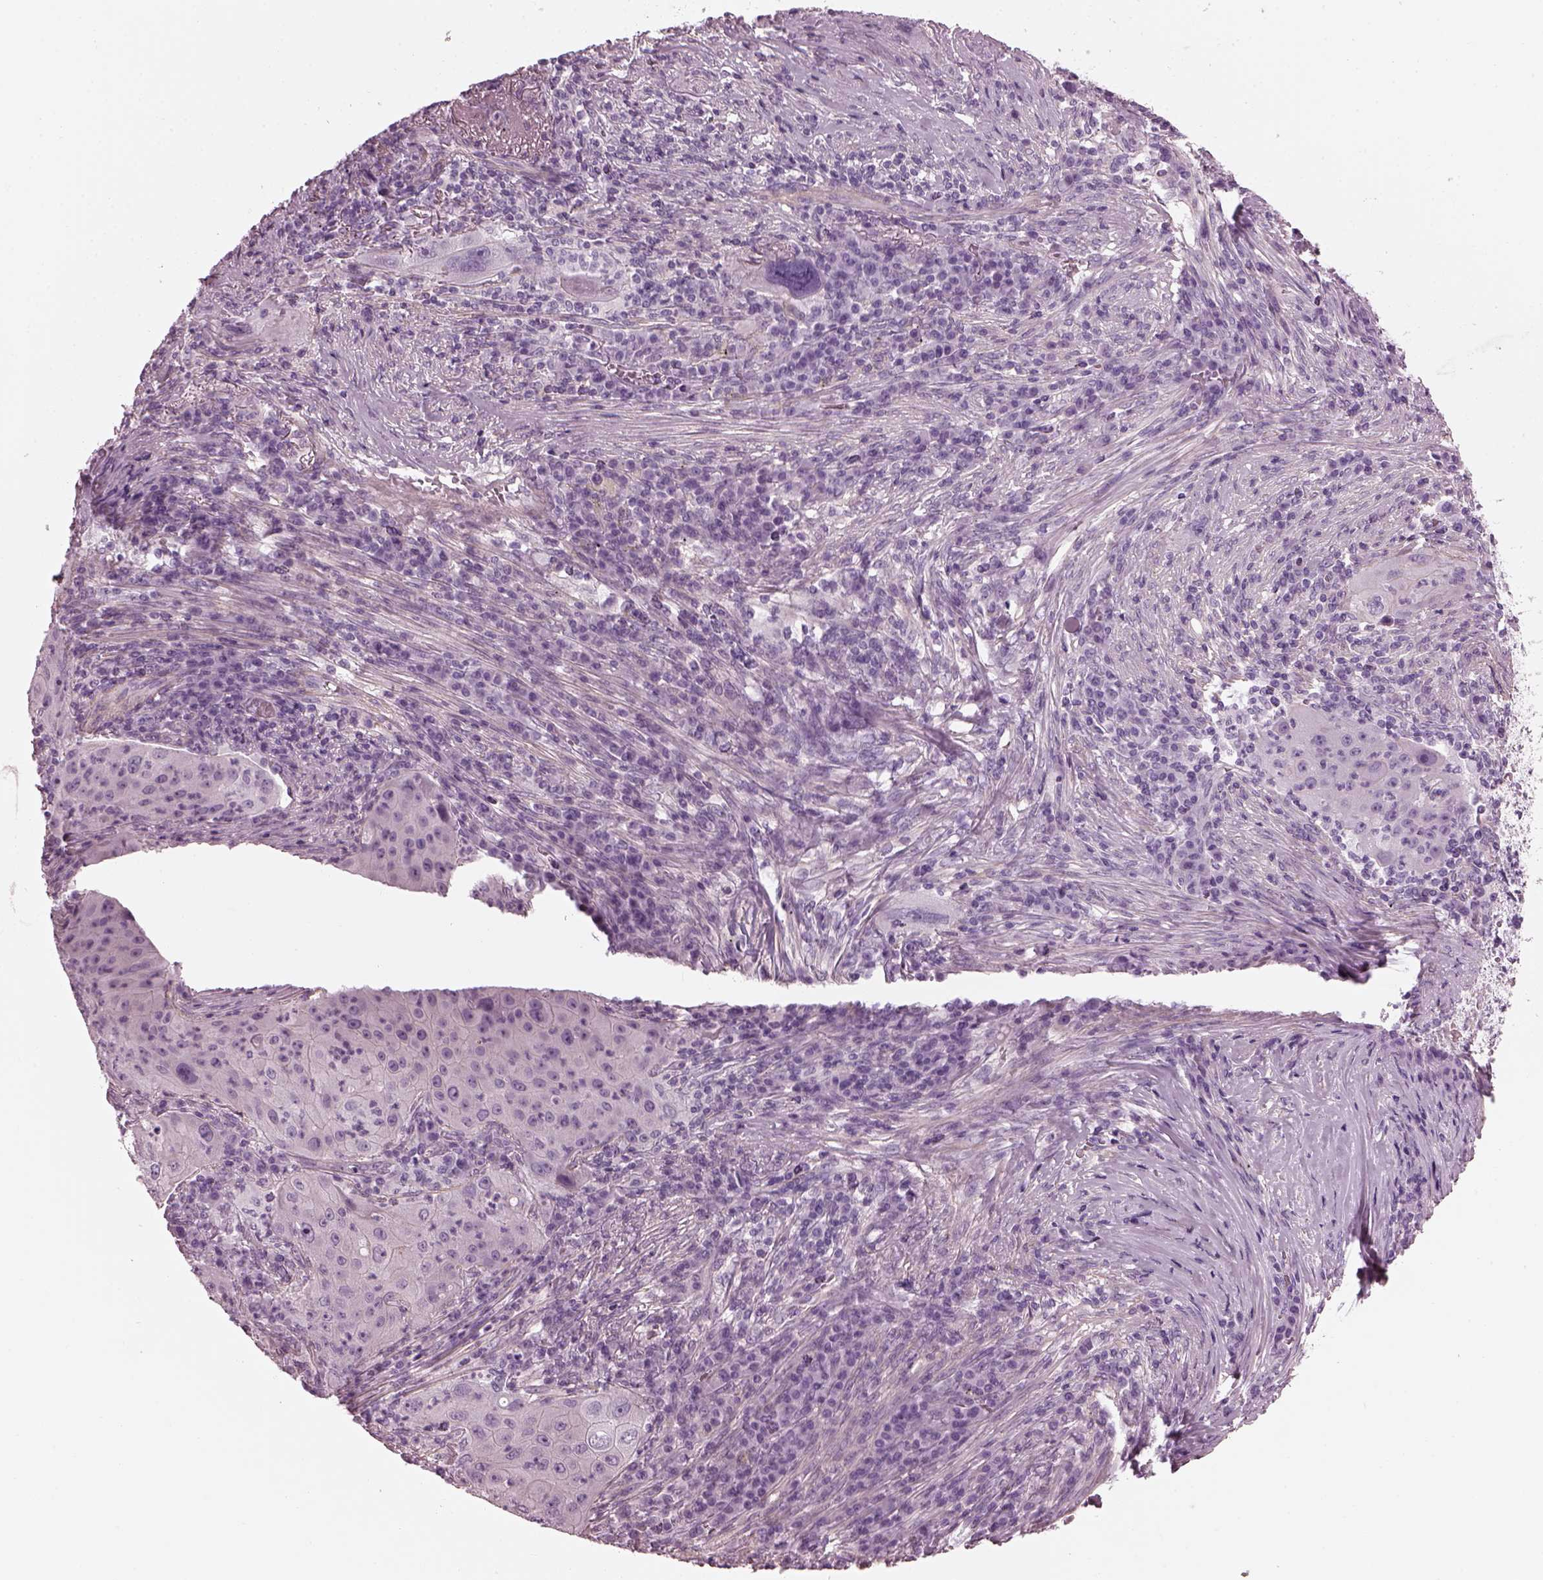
{"staining": {"intensity": "negative", "quantity": "none", "location": "none"}, "tissue": "lung cancer", "cell_type": "Tumor cells", "image_type": "cancer", "snomed": [{"axis": "morphology", "description": "Squamous cell carcinoma, NOS"}, {"axis": "topography", "description": "Lung"}], "caption": "This is a micrograph of immunohistochemistry staining of lung squamous cell carcinoma, which shows no staining in tumor cells. Brightfield microscopy of IHC stained with DAB (brown) and hematoxylin (blue), captured at high magnification.", "gene": "BFSP1", "patient": {"sex": "female", "age": 59}}